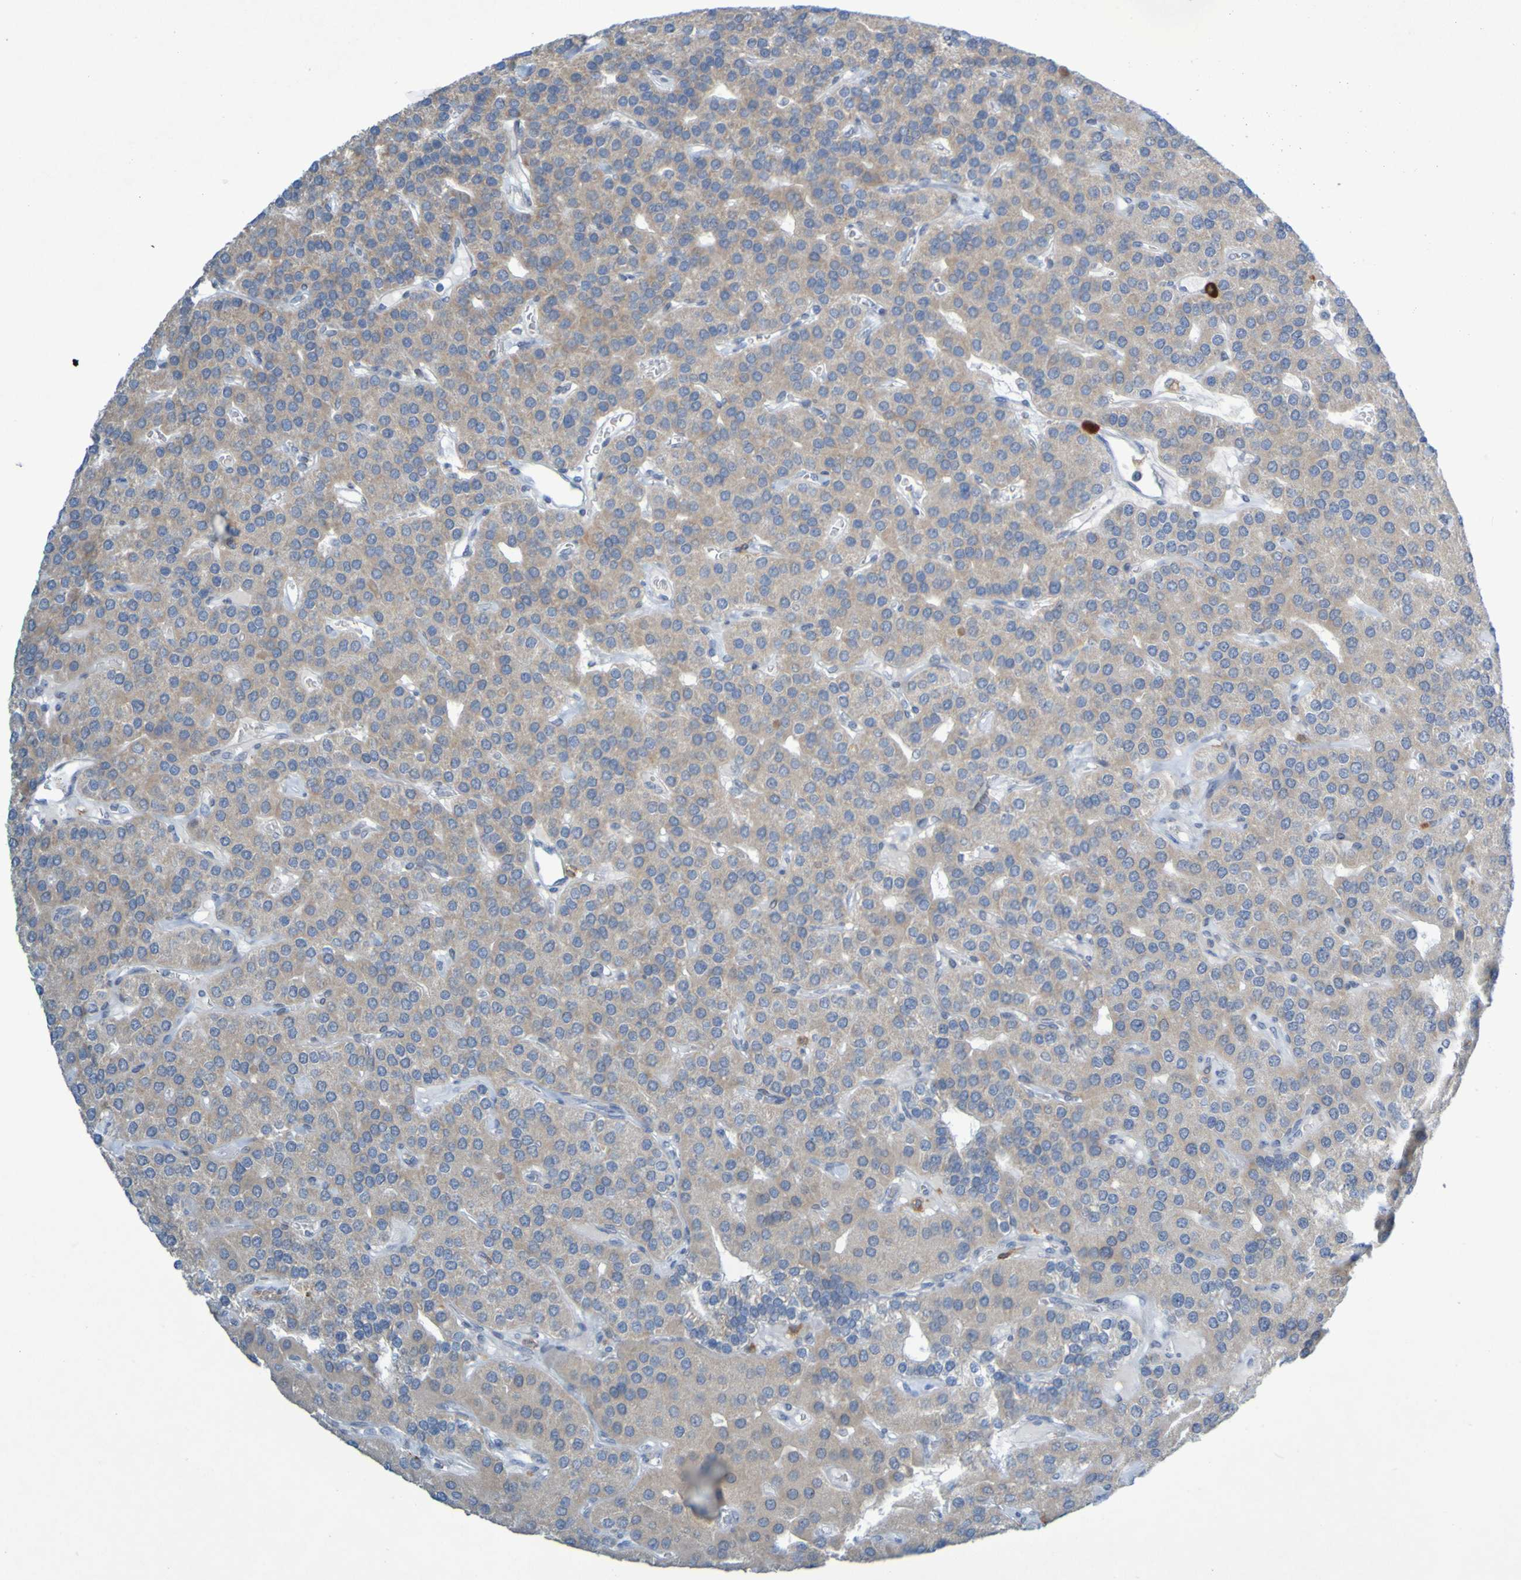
{"staining": {"intensity": "weak", "quantity": ">75%", "location": "cytoplasmic/membranous"}, "tissue": "parathyroid gland", "cell_type": "Glandular cells", "image_type": "normal", "snomed": [{"axis": "morphology", "description": "Normal tissue, NOS"}, {"axis": "morphology", "description": "Adenoma, NOS"}, {"axis": "topography", "description": "Parathyroid gland"}], "caption": "Parathyroid gland stained with immunohistochemistry shows weak cytoplasmic/membranous positivity in approximately >75% of glandular cells. The staining was performed using DAB, with brown indicating positive protein expression. Nuclei are stained blue with hematoxylin.", "gene": "LILRB5", "patient": {"sex": "female", "age": 86}}